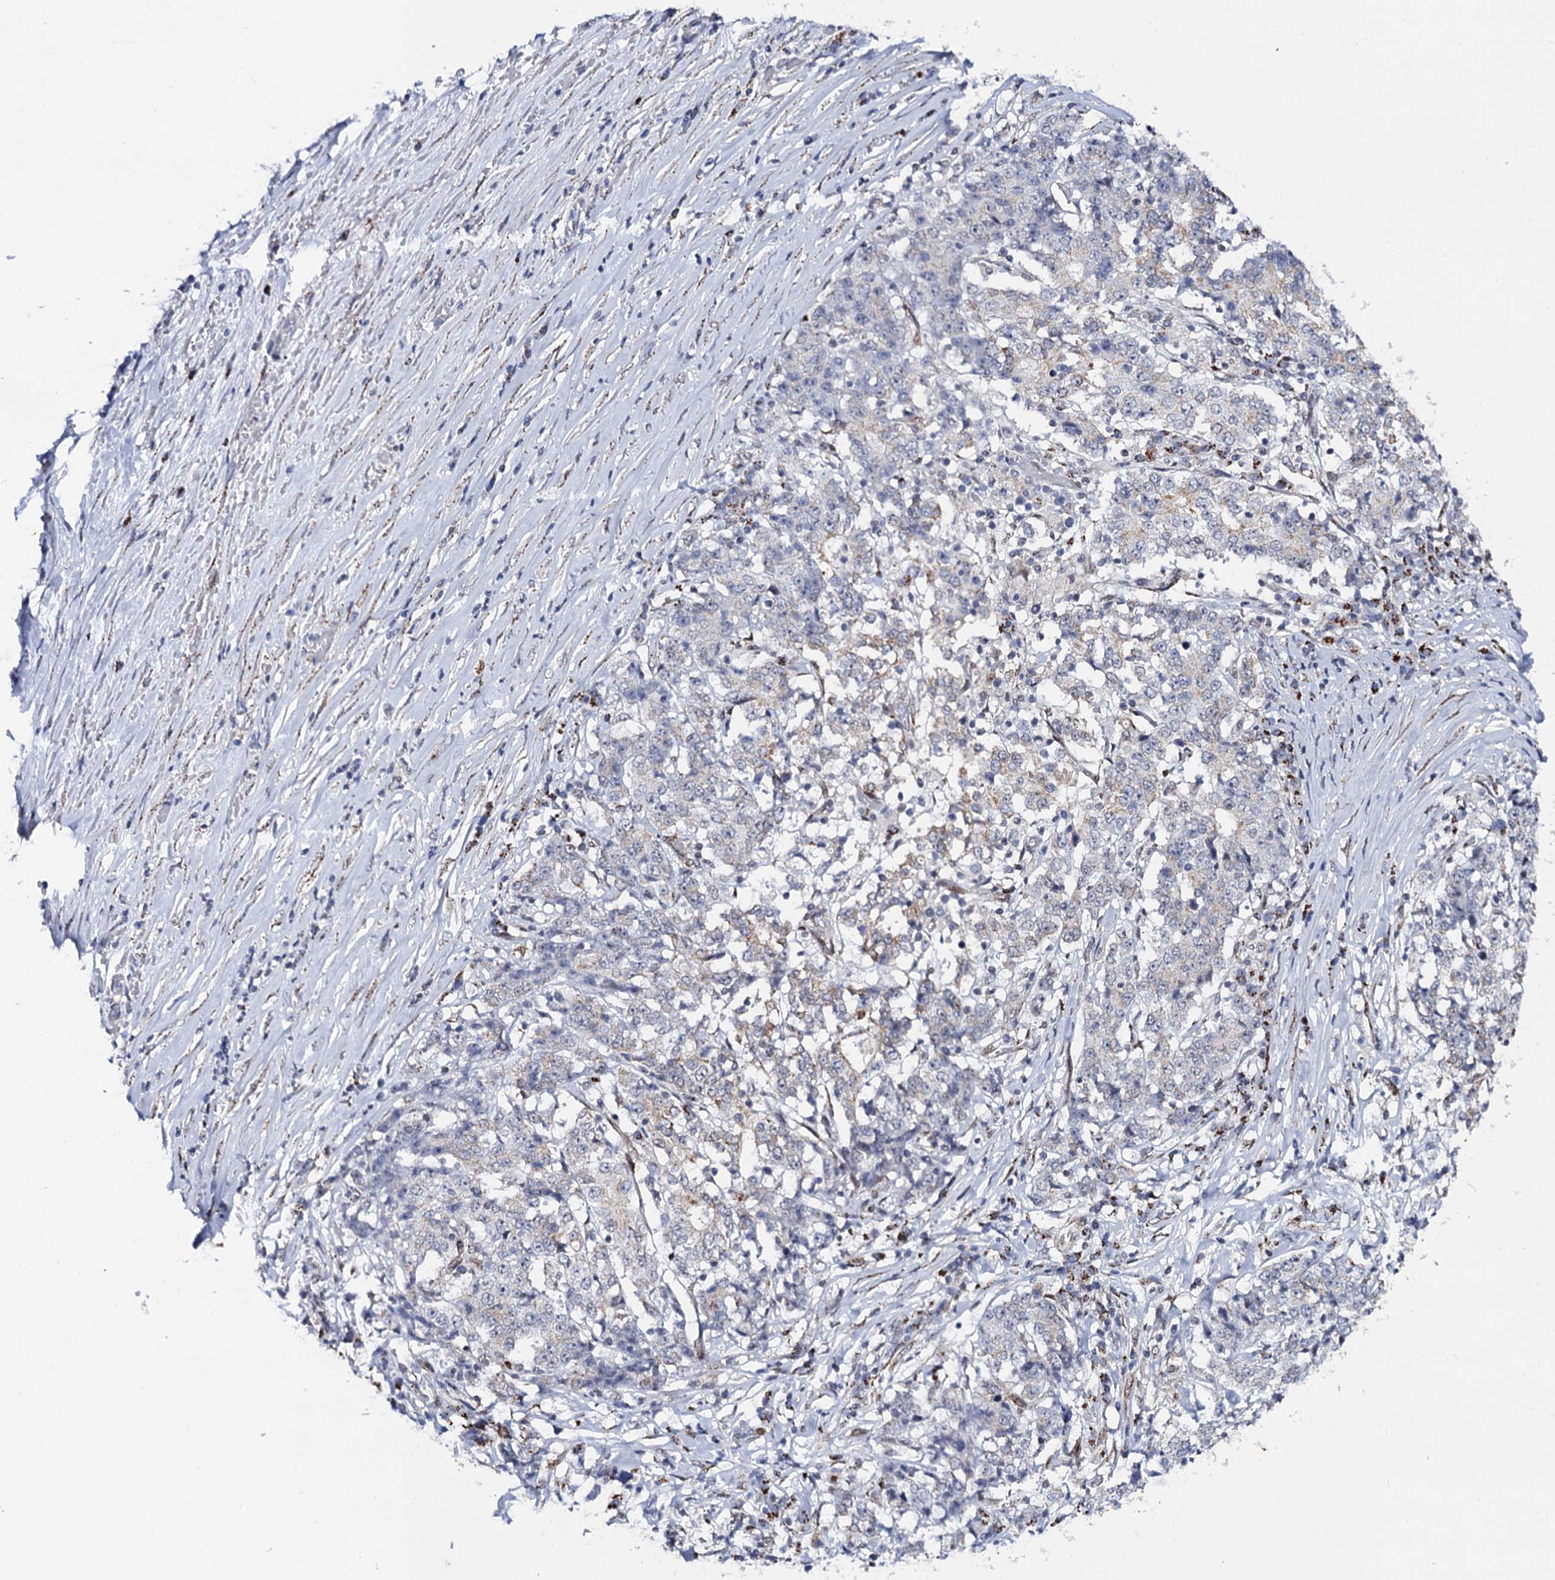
{"staining": {"intensity": "weak", "quantity": "<25%", "location": "cytoplasmic/membranous"}, "tissue": "stomach cancer", "cell_type": "Tumor cells", "image_type": "cancer", "snomed": [{"axis": "morphology", "description": "Adenocarcinoma, NOS"}, {"axis": "topography", "description": "Stomach"}], "caption": "Photomicrograph shows no significant protein expression in tumor cells of stomach cancer (adenocarcinoma).", "gene": "THAP2", "patient": {"sex": "male", "age": 59}}